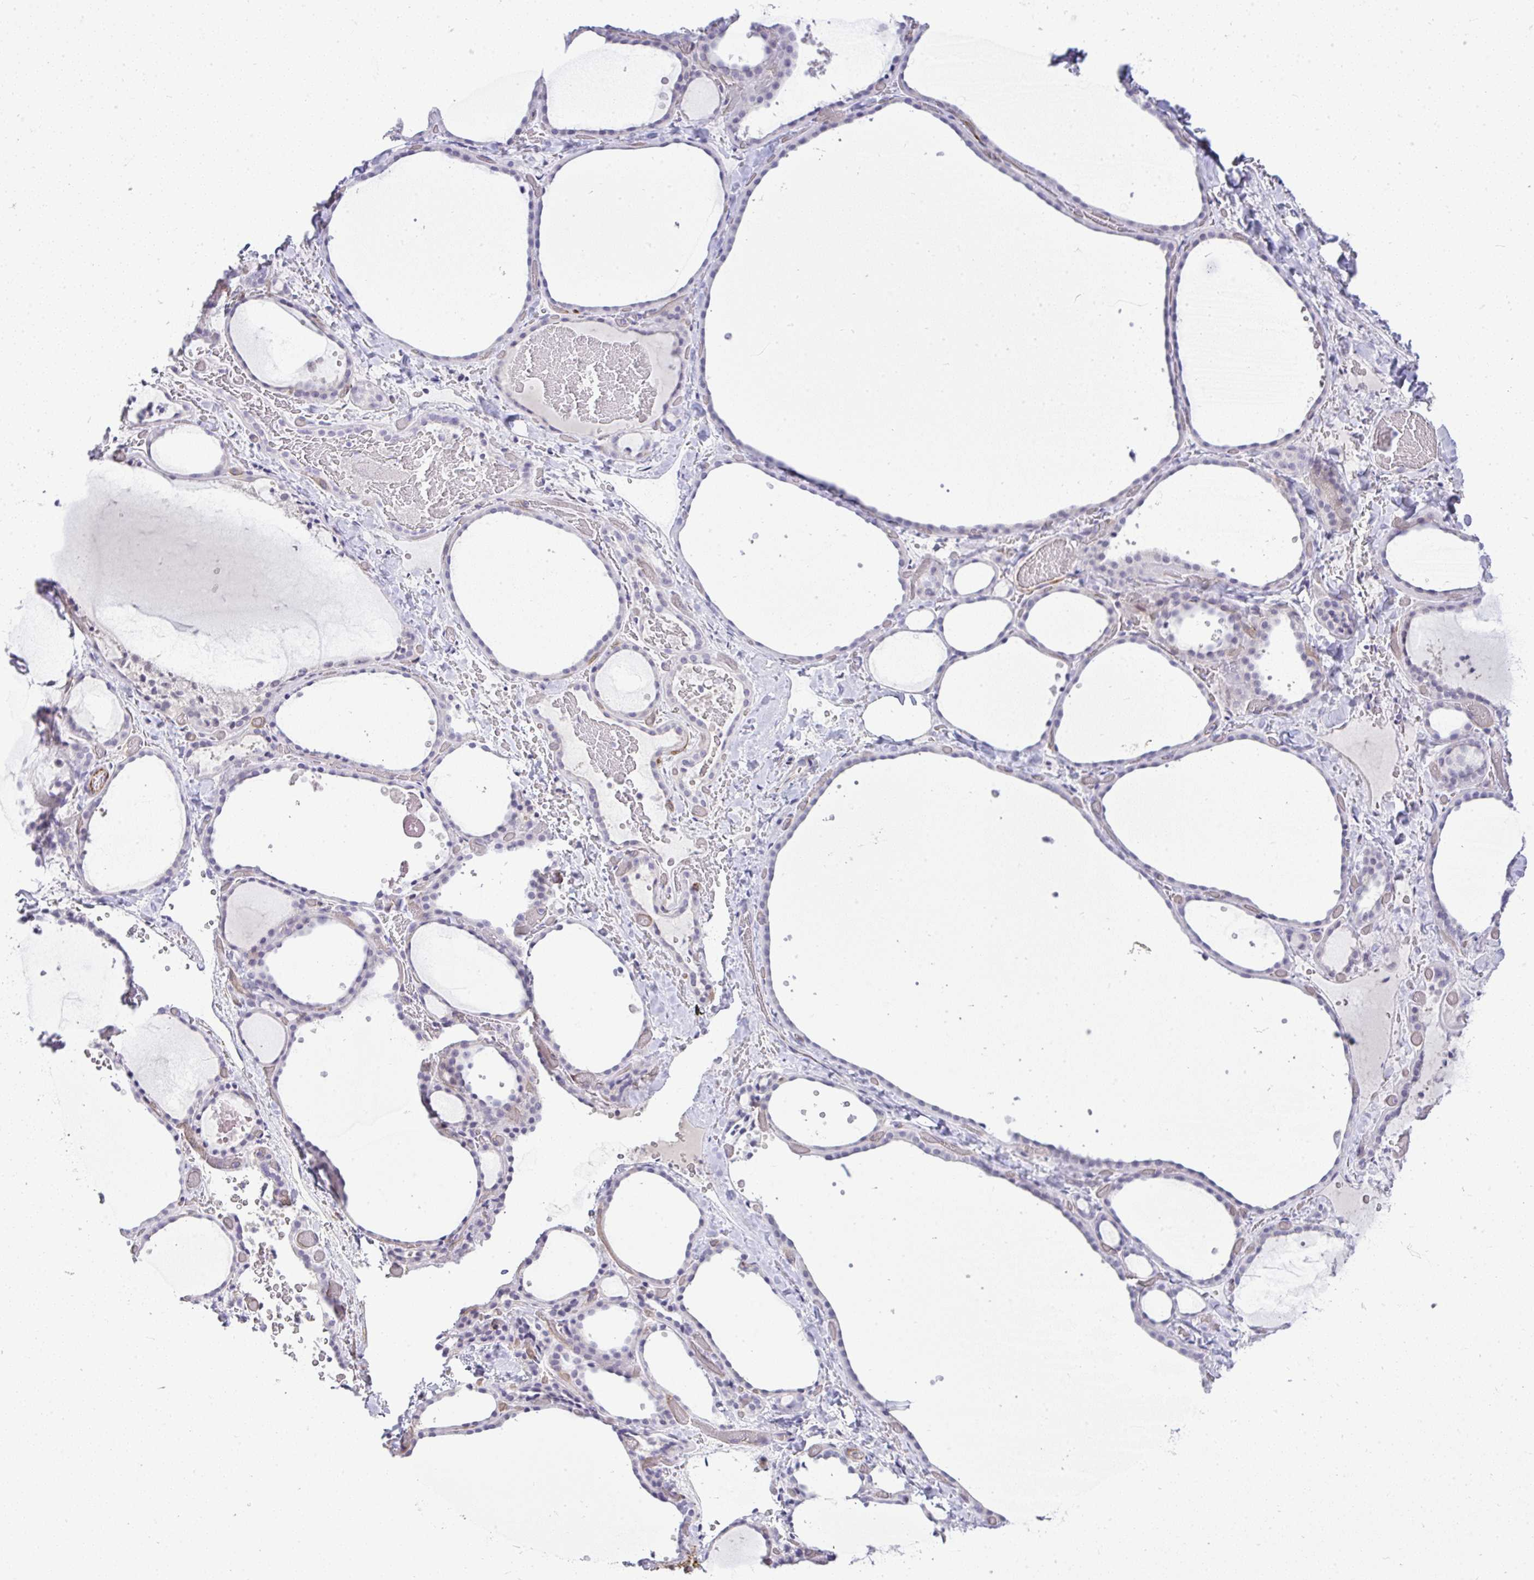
{"staining": {"intensity": "negative", "quantity": "none", "location": "none"}, "tissue": "thyroid gland", "cell_type": "Glandular cells", "image_type": "normal", "snomed": [{"axis": "morphology", "description": "Normal tissue, NOS"}, {"axis": "topography", "description": "Thyroid gland"}], "caption": "This is an immunohistochemistry photomicrograph of benign human thyroid gland. There is no staining in glandular cells.", "gene": "UBE2S", "patient": {"sex": "female", "age": 36}}